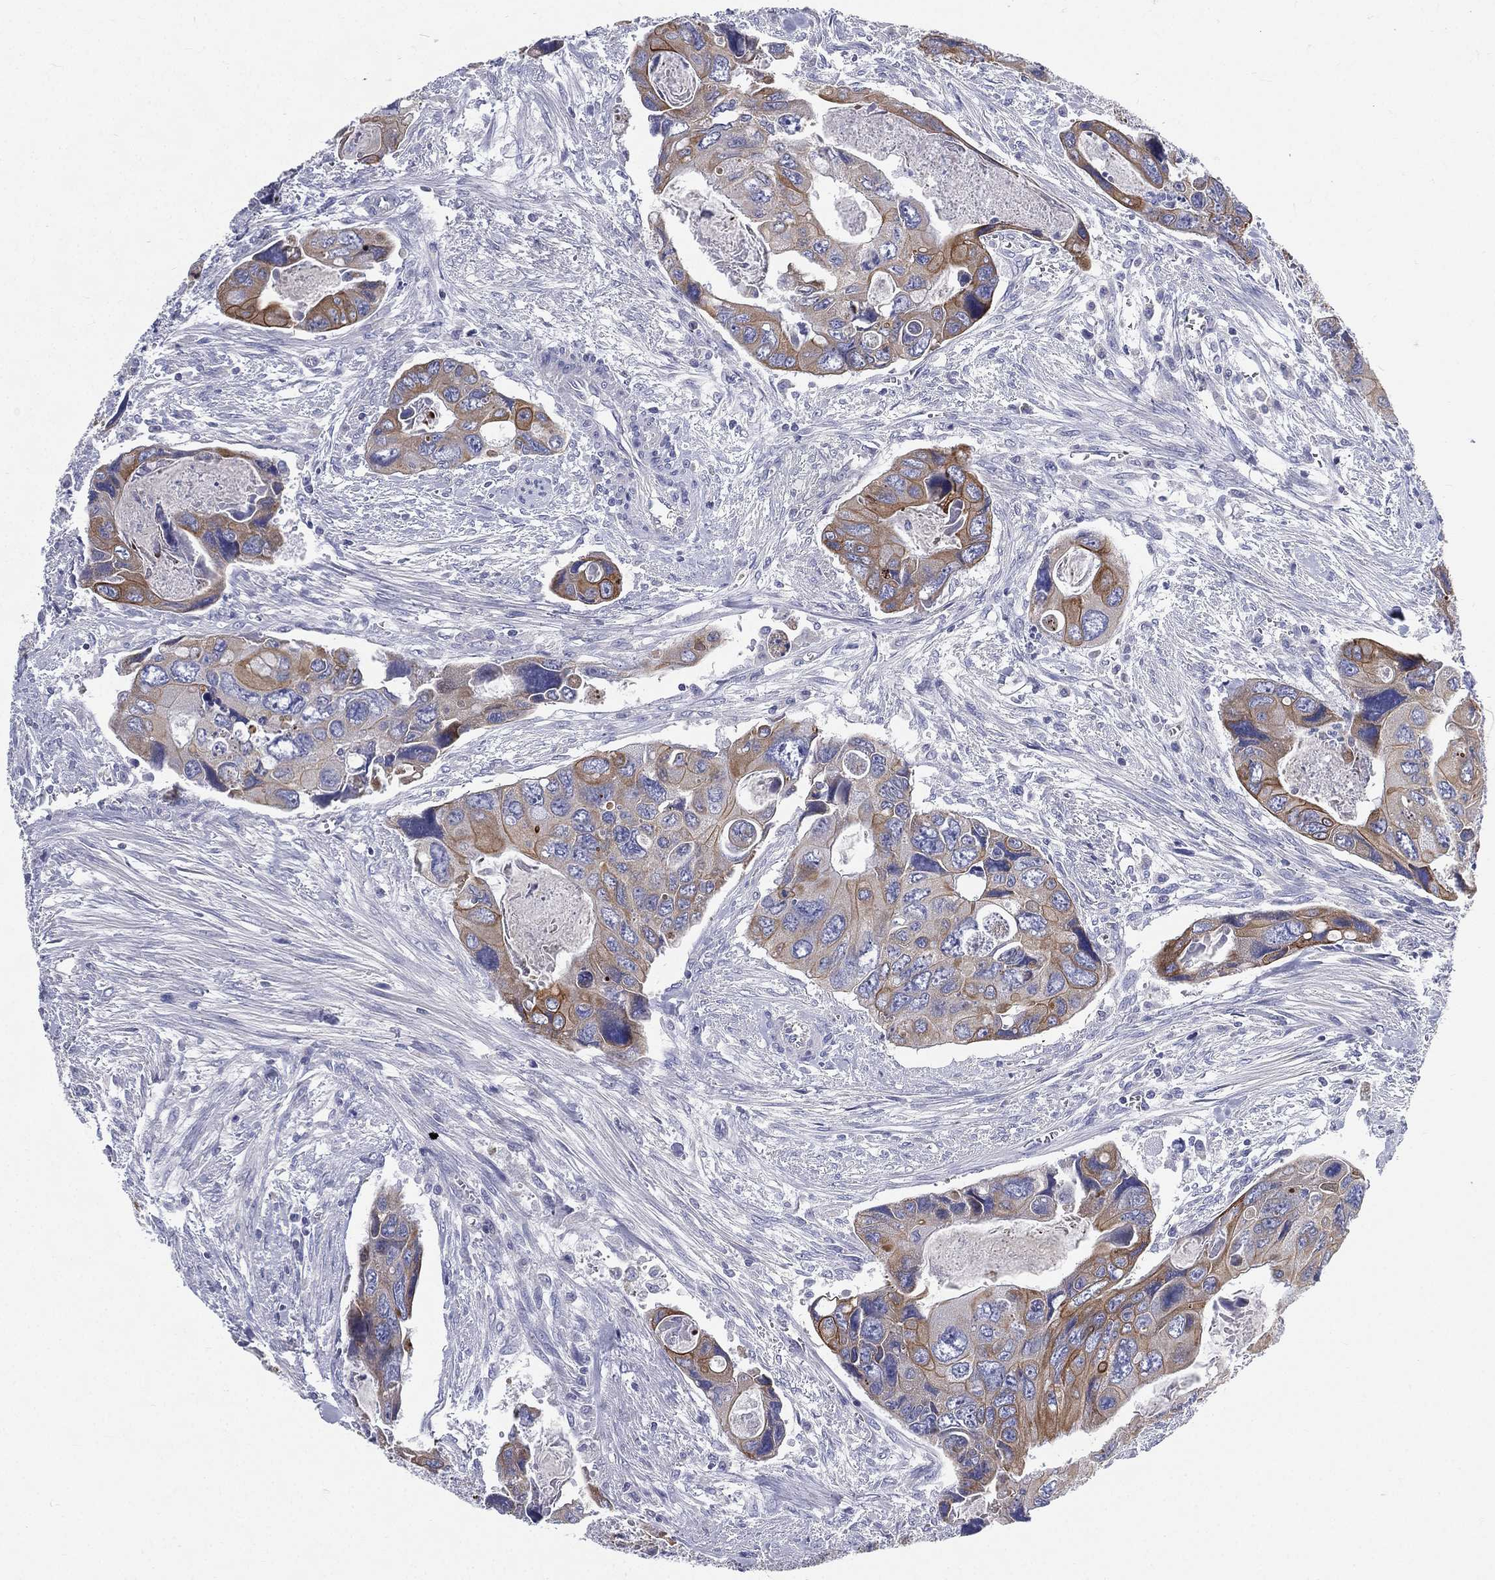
{"staining": {"intensity": "moderate", "quantity": "25%-75%", "location": "cytoplasmic/membranous"}, "tissue": "colorectal cancer", "cell_type": "Tumor cells", "image_type": "cancer", "snomed": [{"axis": "morphology", "description": "Adenocarcinoma, NOS"}, {"axis": "topography", "description": "Rectum"}], "caption": "Immunohistochemical staining of colorectal cancer (adenocarcinoma) exhibits medium levels of moderate cytoplasmic/membranous protein positivity in approximately 25%-75% of tumor cells.", "gene": "PWWP3A", "patient": {"sex": "male", "age": 62}}